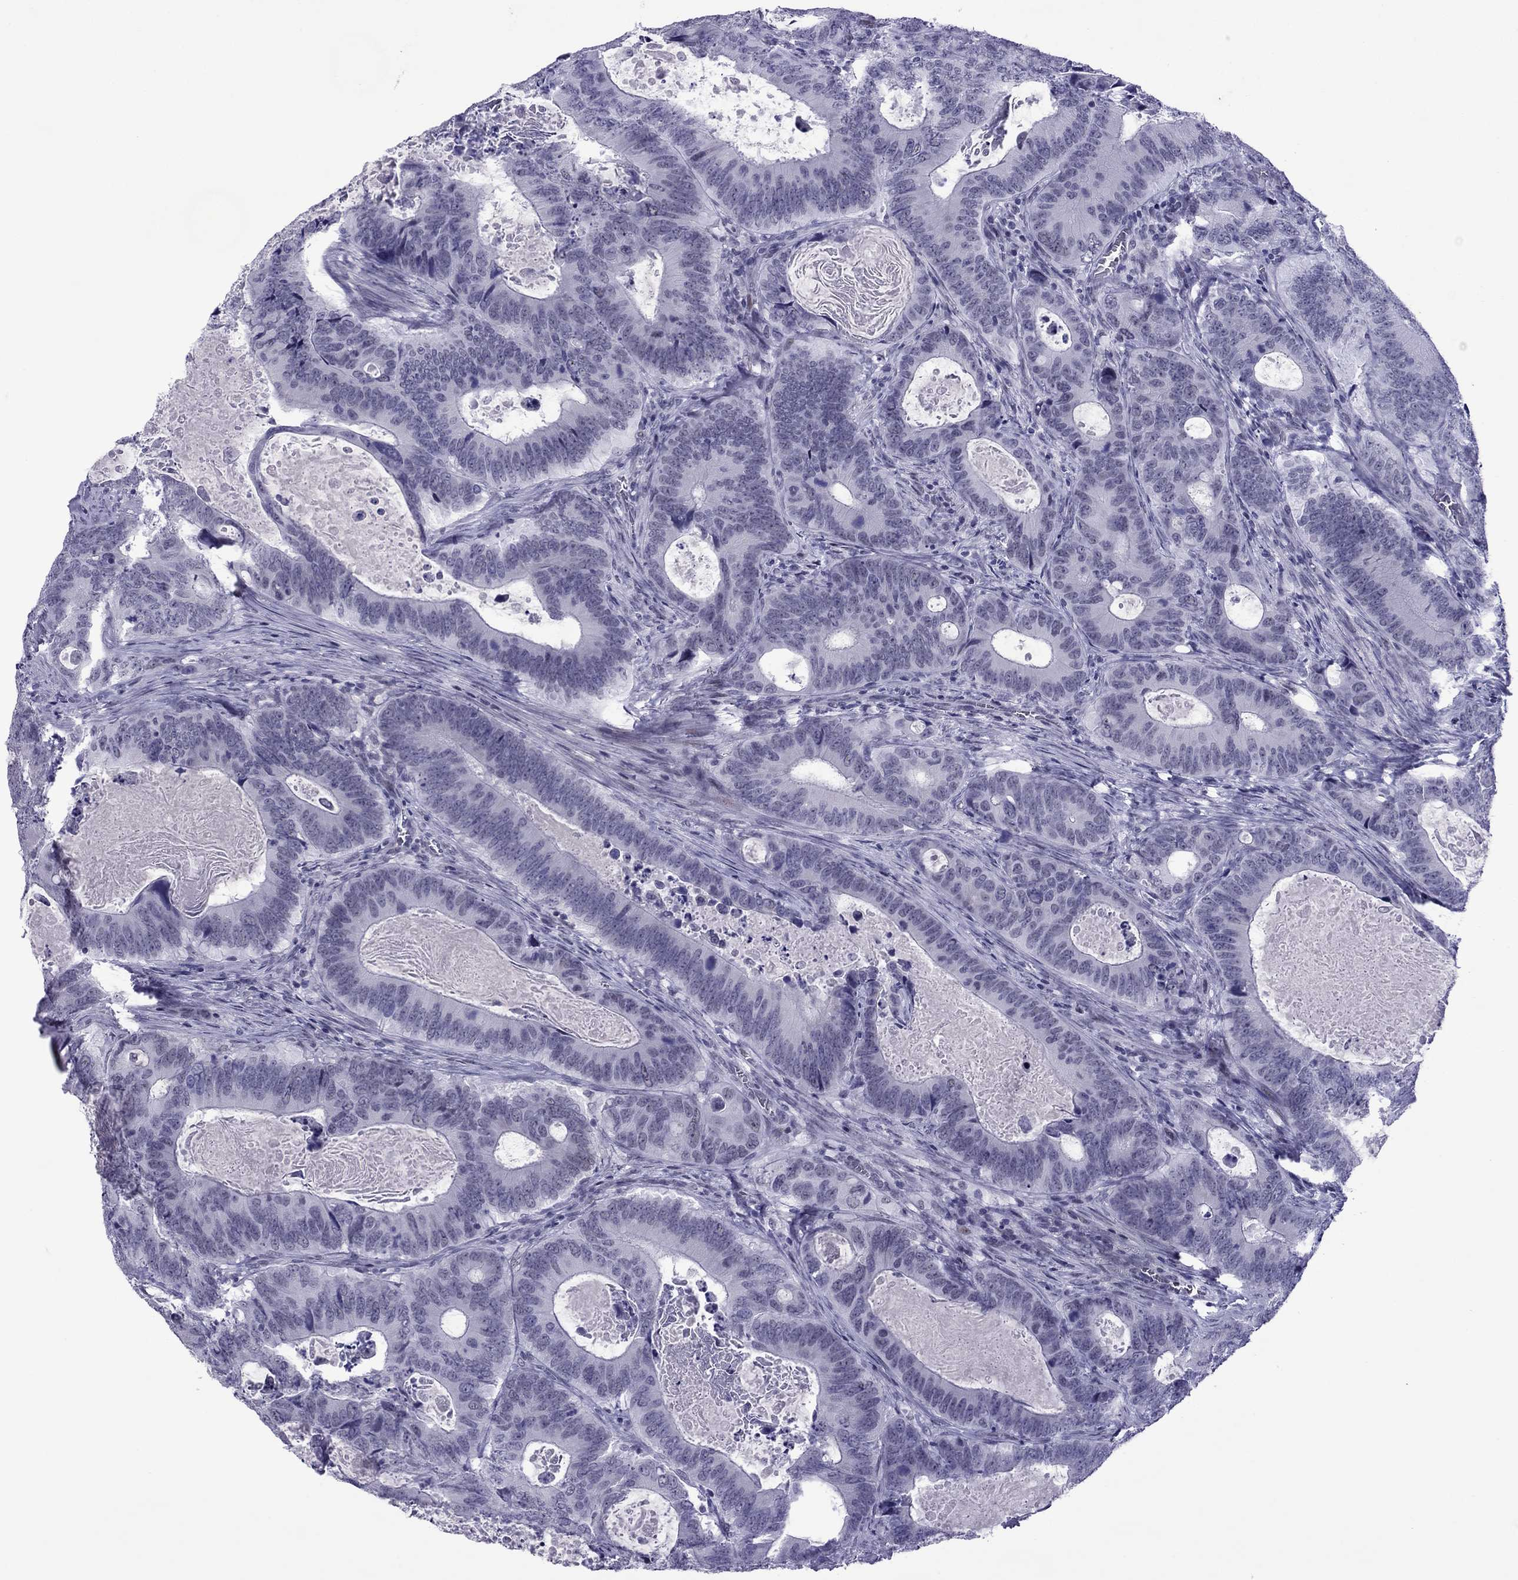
{"staining": {"intensity": "negative", "quantity": "none", "location": "none"}, "tissue": "colorectal cancer", "cell_type": "Tumor cells", "image_type": "cancer", "snomed": [{"axis": "morphology", "description": "Adenocarcinoma, NOS"}, {"axis": "topography", "description": "Colon"}], "caption": "DAB immunohistochemical staining of human adenocarcinoma (colorectal) reveals no significant positivity in tumor cells.", "gene": "MYLK3", "patient": {"sex": "female", "age": 82}}